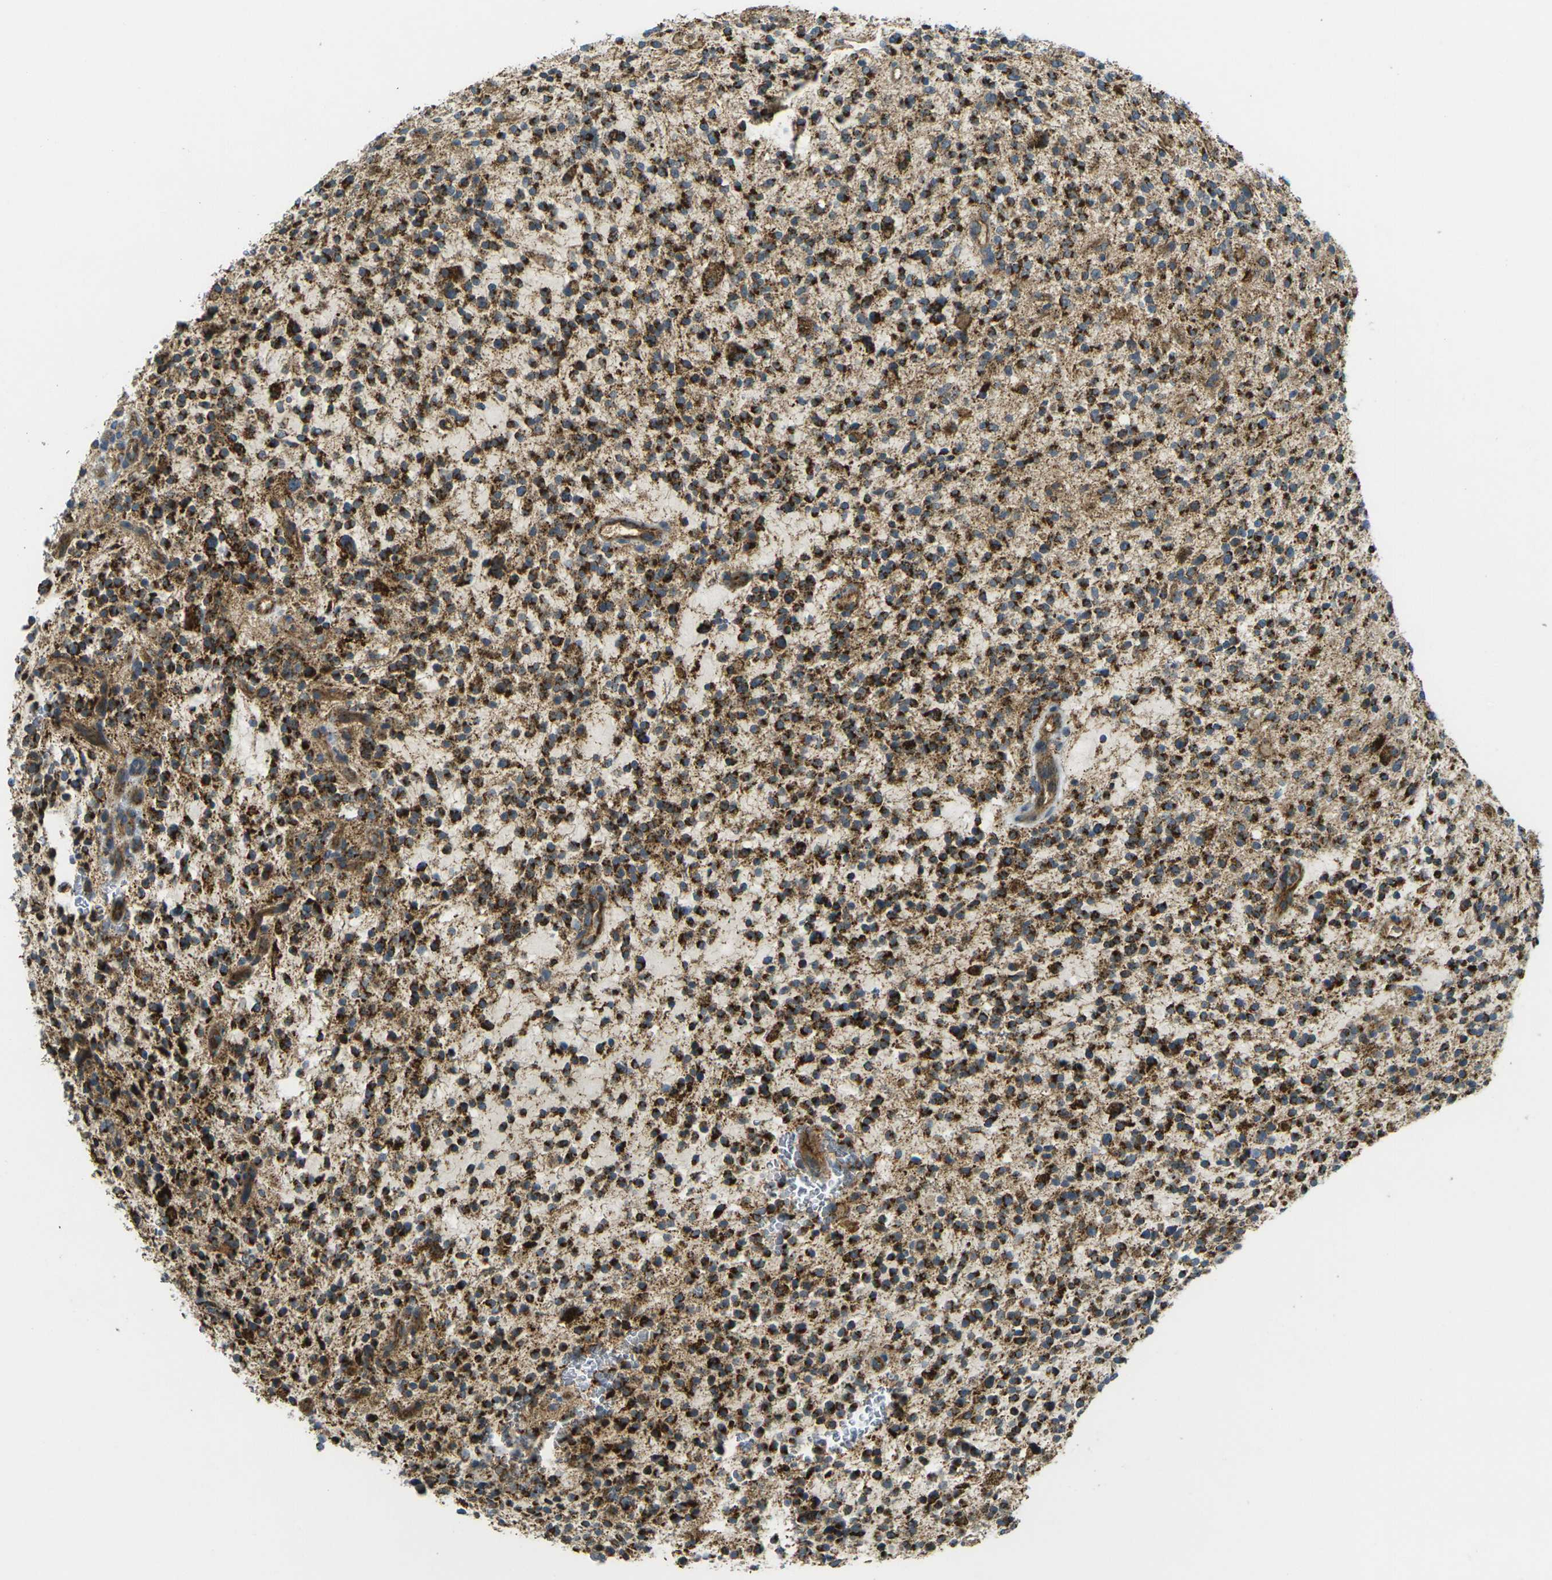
{"staining": {"intensity": "strong", "quantity": ">75%", "location": "cytoplasmic/membranous"}, "tissue": "glioma", "cell_type": "Tumor cells", "image_type": "cancer", "snomed": [{"axis": "morphology", "description": "Glioma, malignant, High grade"}, {"axis": "topography", "description": "Brain"}], "caption": "Malignant high-grade glioma tissue displays strong cytoplasmic/membranous positivity in approximately >75% of tumor cells", "gene": "IGF1R", "patient": {"sex": "male", "age": 48}}